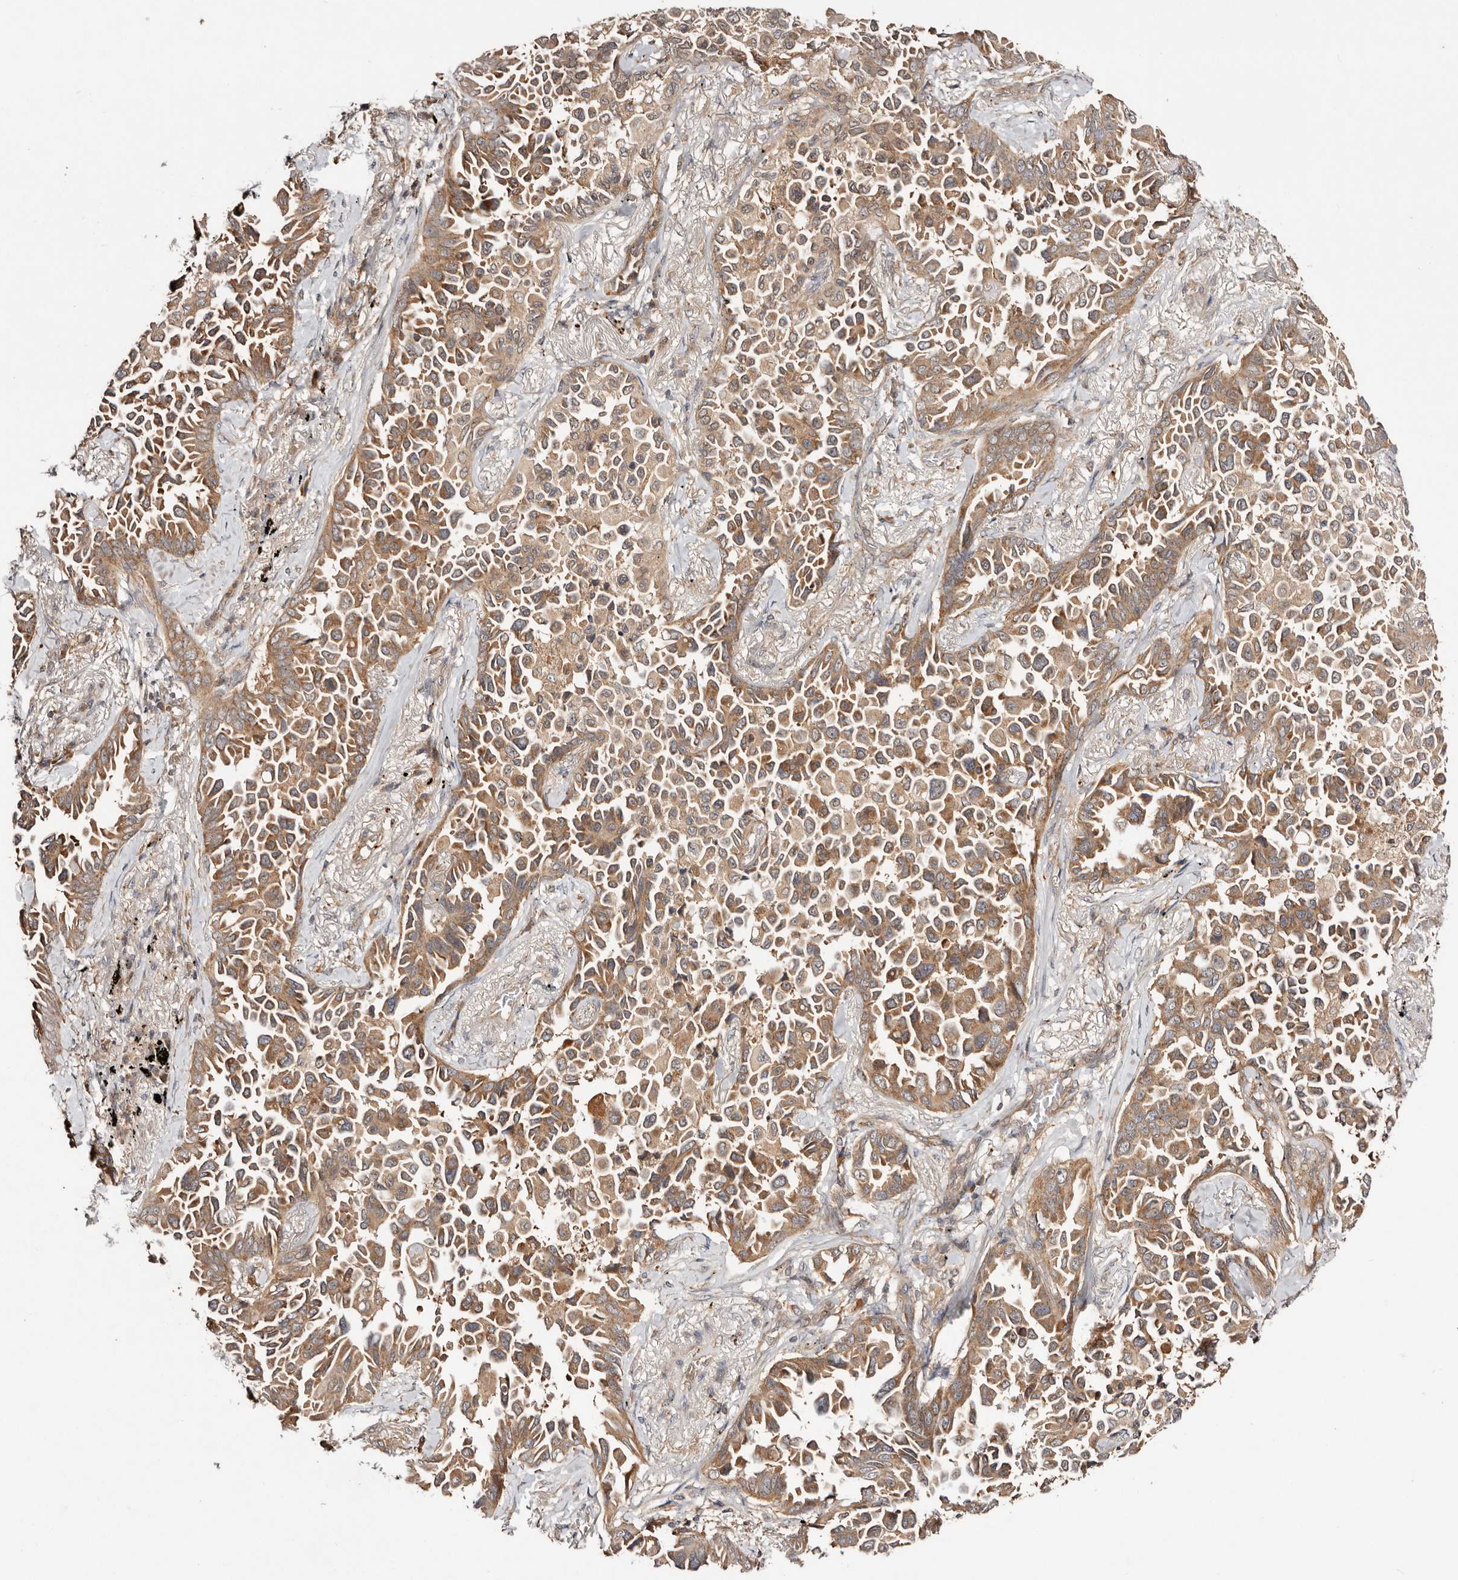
{"staining": {"intensity": "moderate", "quantity": ">75%", "location": "cytoplasmic/membranous"}, "tissue": "lung cancer", "cell_type": "Tumor cells", "image_type": "cancer", "snomed": [{"axis": "morphology", "description": "Adenocarcinoma, NOS"}, {"axis": "topography", "description": "Lung"}], "caption": "Adenocarcinoma (lung) stained with a brown dye exhibits moderate cytoplasmic/membranous positive positivity in about >75% of tumor cells.", "gene": "PKIB", "patient": {"sex": "female", "age": 67}}